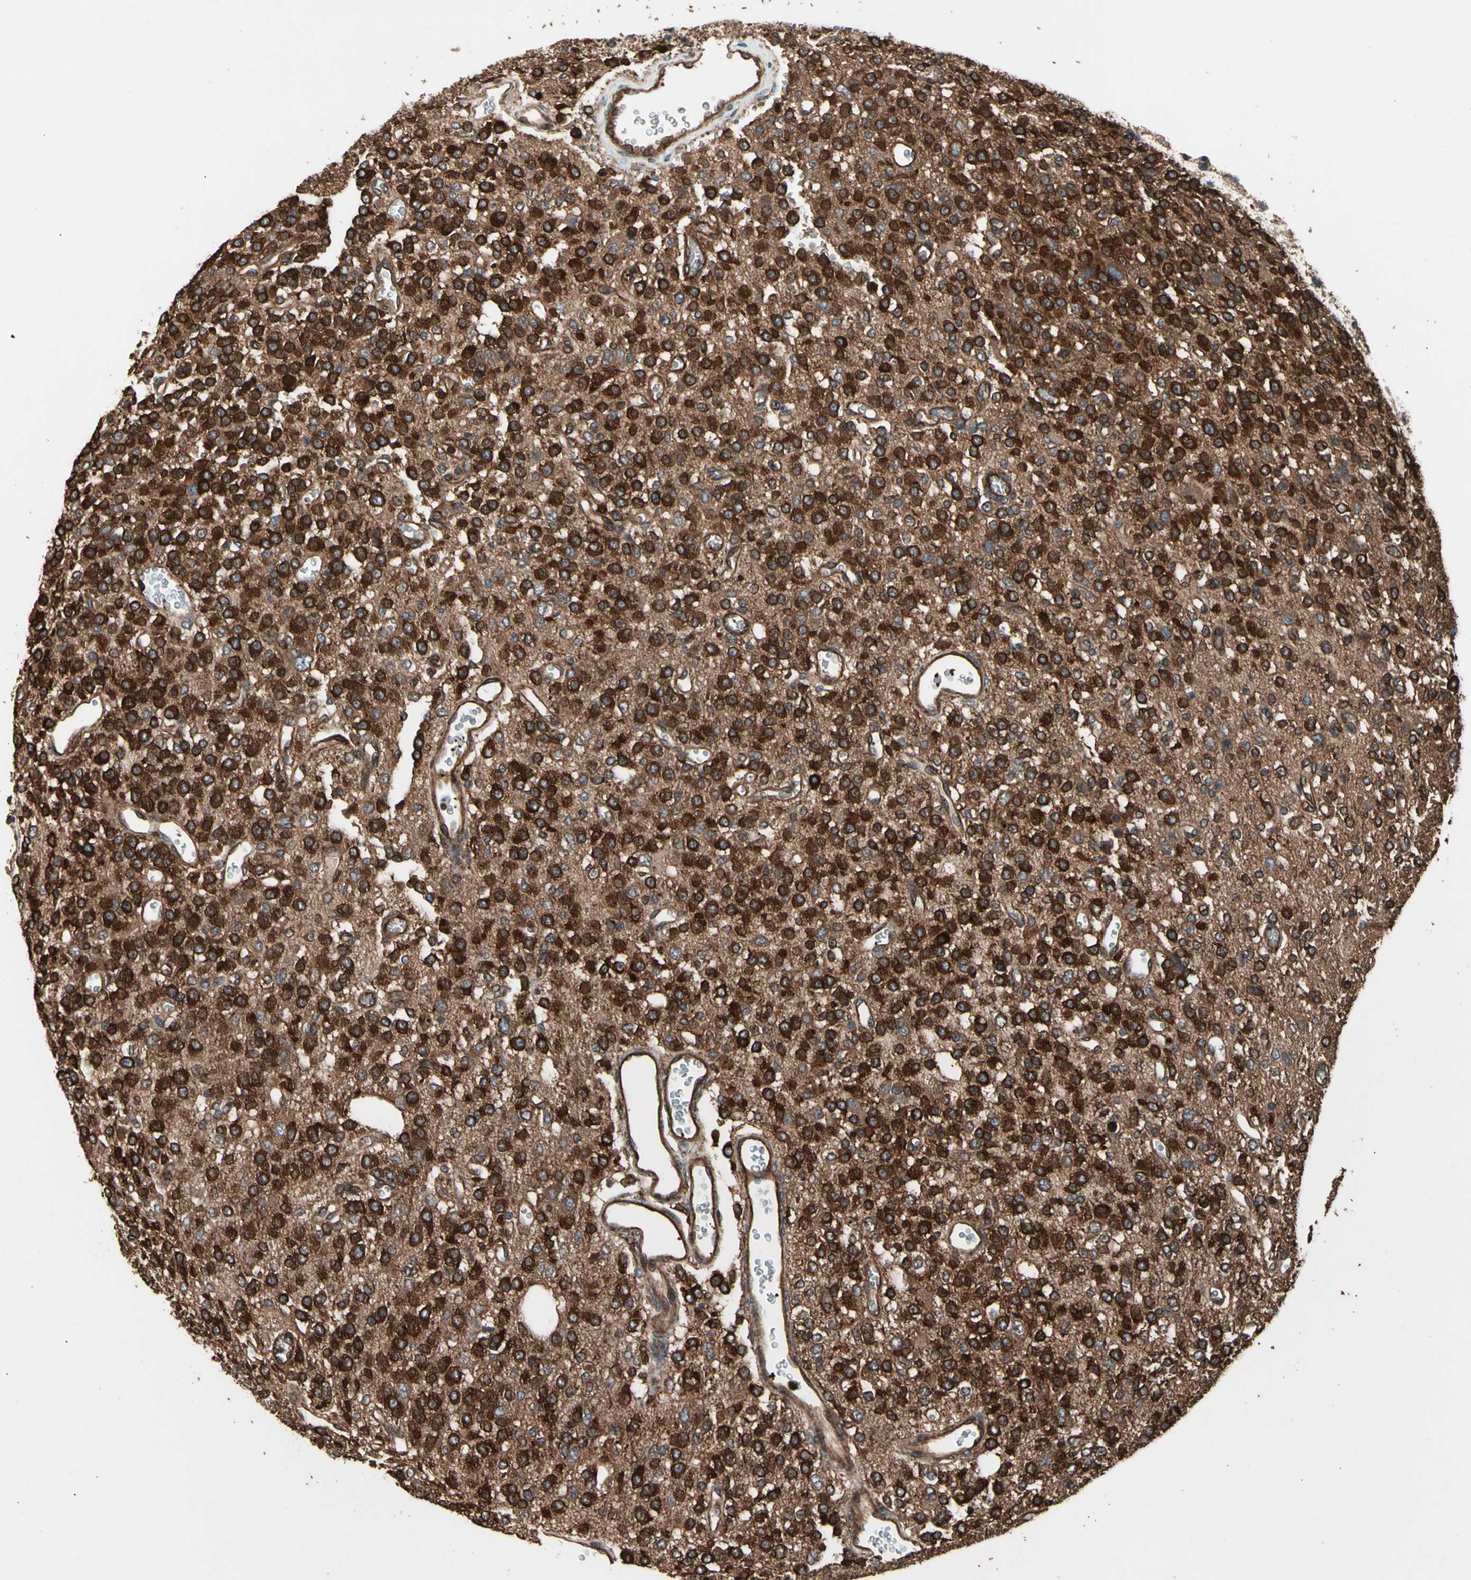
{"staining": {"intensity": "strong", "quantity": ">75%", "location": "cytoplasmic/membranous"}, "tissue": "glioma", "cell_type": "Tumor cells", "image_type": "cancer", "snomed": [{"axis": "morphology", "description": "Glioma, malignant, Low grade"}, {"axis": "topography", "description": "Brain"}], "caption": "Protein expression analysis of malignant glioma (low-grade) demonstrates strong cytoplasmic/membranous expression in approximately >75% of tumor cells.", "gene": "AGBL2", "patient": {"sex": "male", "age": 38}}